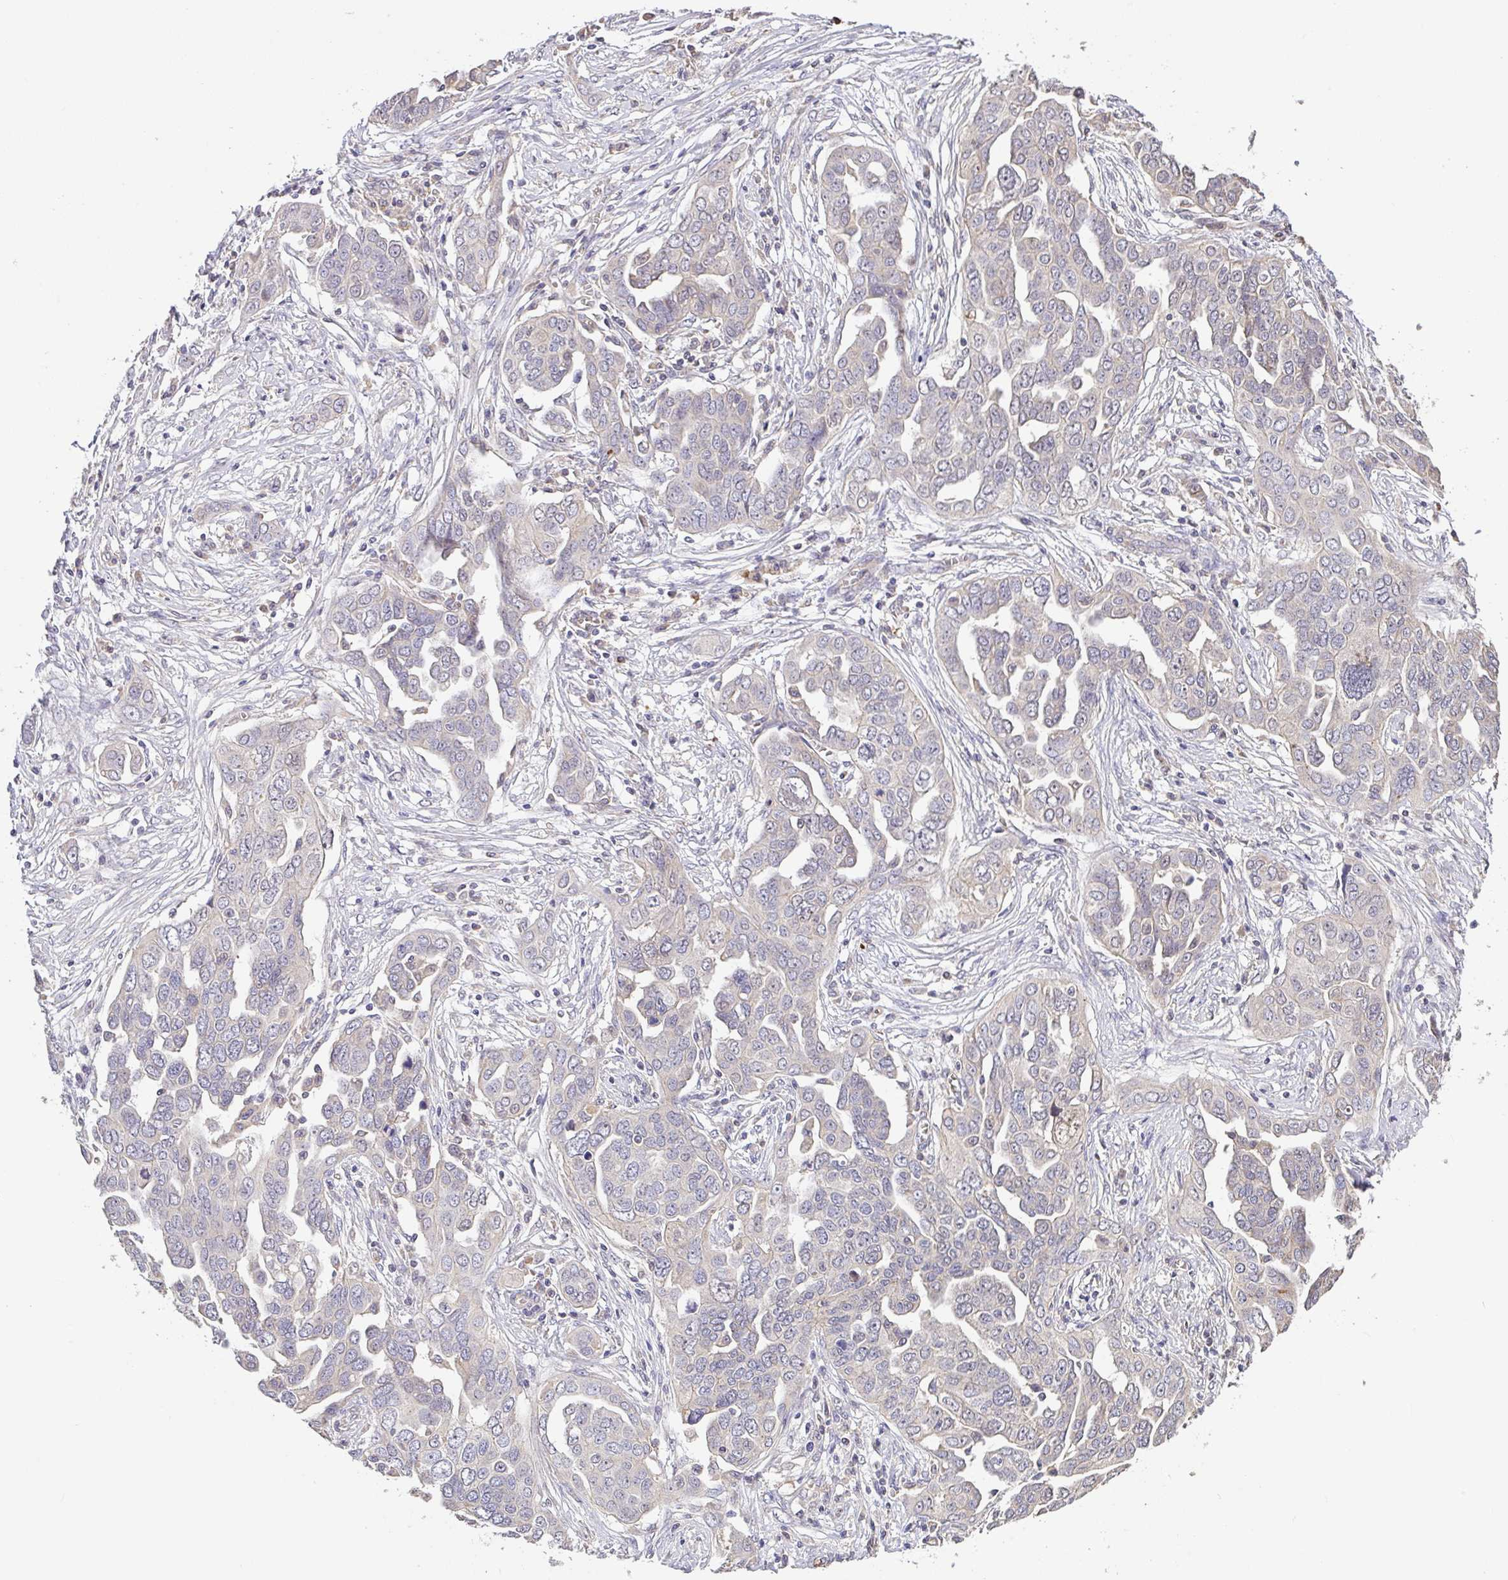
{"staining": {"intensity": "weak", "quantity": "<25%", "location": "cytoplasmic/membranous"}, "tissue": "ovarian cancer", "cell_type": "Tumor cells", "image_type": "cancer", "snomed": [{"axis": "morphology", "description": "Cystadenocarcinoma, serous, NOS"}, {"axis": "topography", "description": "Ovary"}], "caption": "The histopathology image demonstrates no staining of tumor cells in ovarian cancer.", "gene": "C1QTNF9B", "patient": {"sex": "female", "age": 59}}